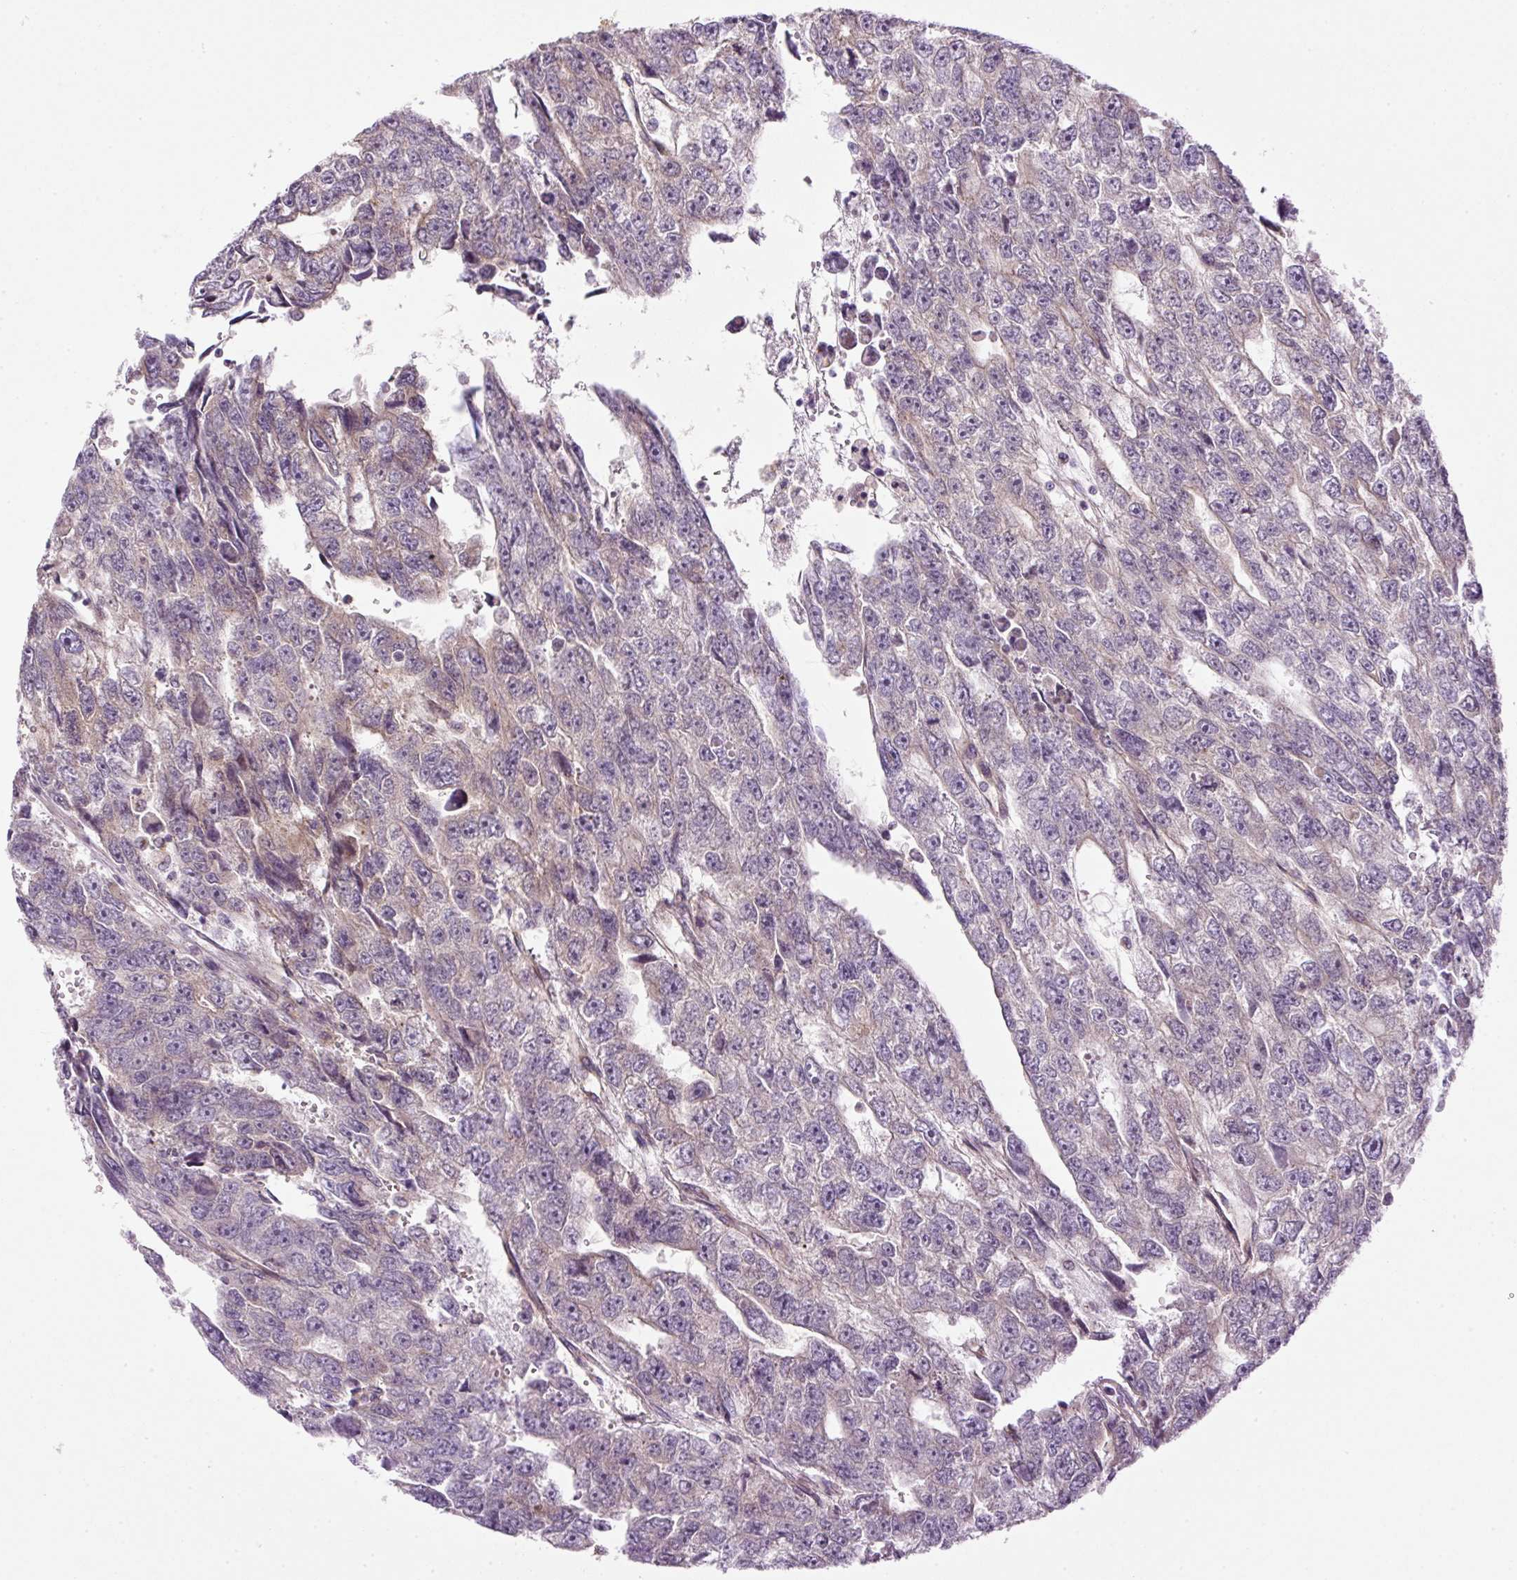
{"staining": {"intensity": "weak", "quantity": "25%-75%", "location": "cytoplasmic/membranous"}, "tissue": "testis cancer", "cell_type": "Tumor cells", "image_type": "cancer", "snomed": [{"axis": "morphology", "description": "Carcinoma, Embryonal, NOS"}, {"axis": "topography", "description": "Testis"}], "caption": "This image displays embryonal carcinoma (testis) stained with immunohistochemistry (IHC) to label a protein in brown. The cytoplasmic/membranous of tumor cells show weak positivity for the protein. Nuclei are counter-stained blue.", "gene": "MZT2B", "patient": {"sex": "male", "age": 20}}